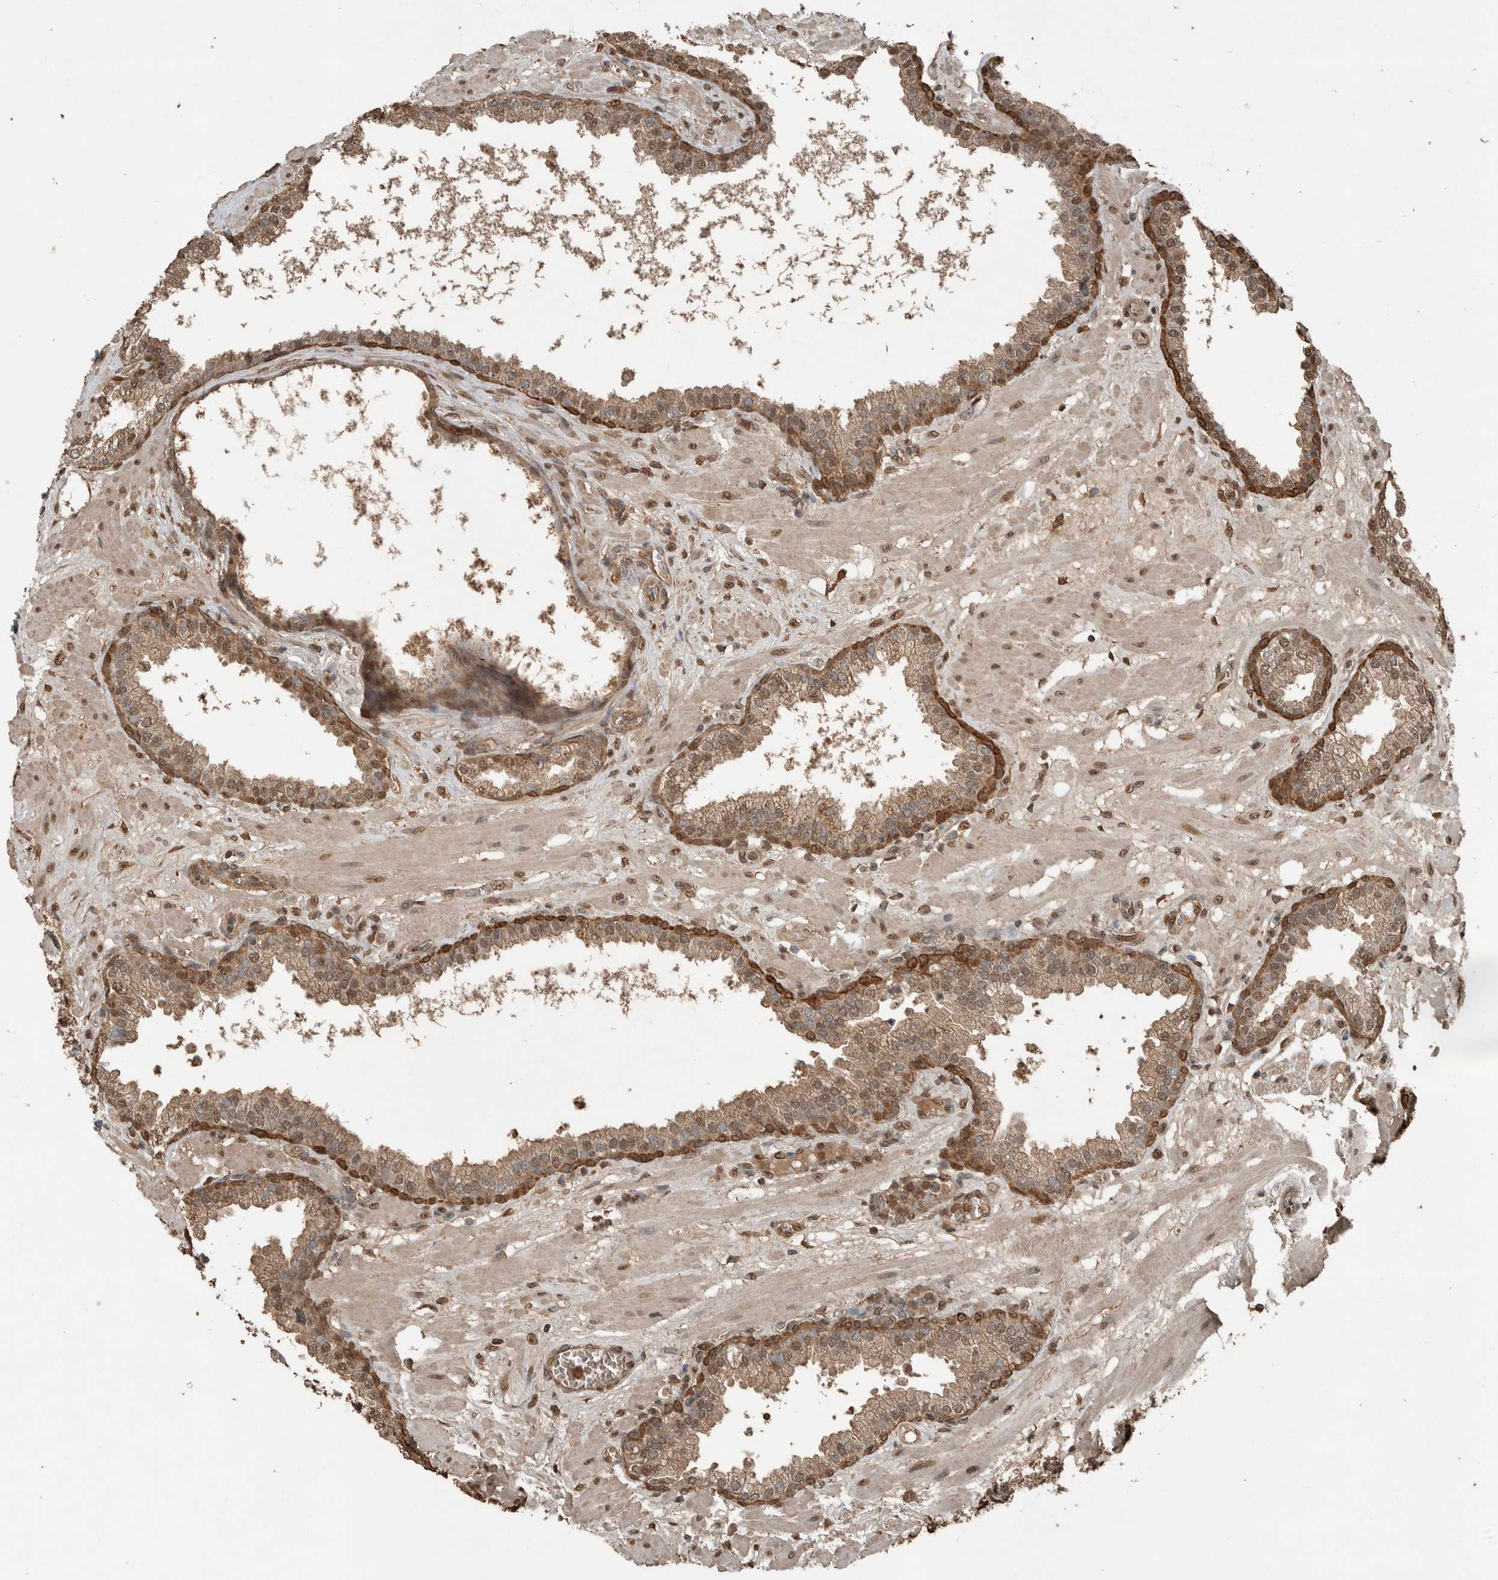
{"staining": {"intensity": "moderate", "quantity": "25%-75%", "location": "cytoplasmic/membranous,nuclear"}, "tissue": "prostate", "cell_type": "Glandular cells", "image_type": "normal", "snomed": [{"axis": "morphology", "description": "Normal tissue, NOS"}, {"axis": "morphology", "description": "Urothelial carcinoma, Low grade"}, {"axis": "topography", "description": "Urinary bladder"}, {"axis": "topography", "description": "Prostate"}], "caption": "Protein staining of unremarkable prostate displays moderate cytoplasmic/membranous,nuclear expression in about 25%-75% of glandular cells. The staining is performed using DAB (3,3'-diaminobenzidine) brown chromogen to label protein expression. The nuclei are counter-stained blue using hematoxylin.", "gene": "BLZF1", "patient": {"sex": "male", "age": 60}}